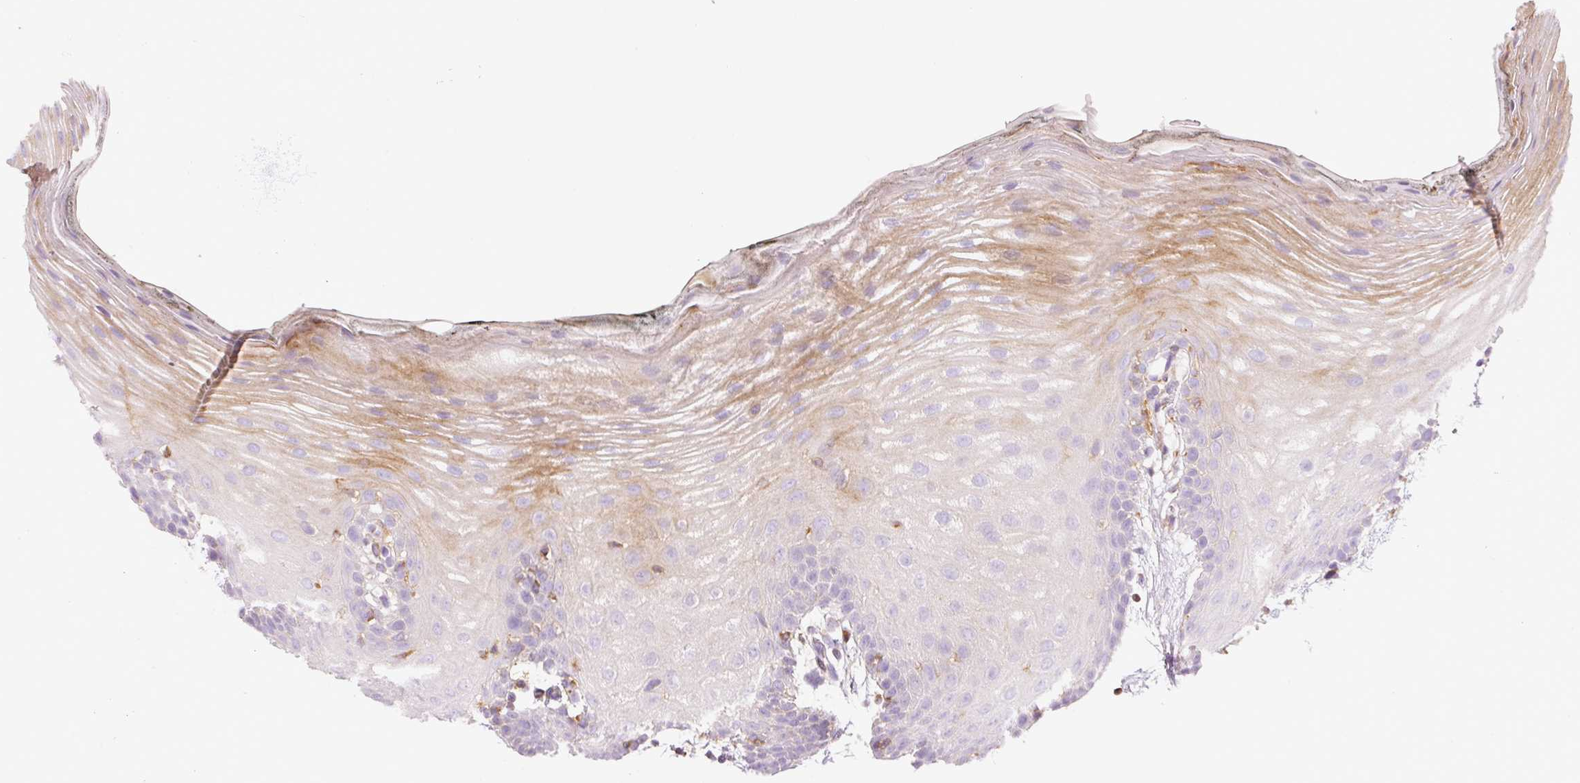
{"staining": {"intensity": "moderate", "quantity": "<25%", "location": "cytoplasmic/membranous"}, "tissue": "oral mucosa", "cell_type": "Squamous epithelial cells", "image_type": "normal", "snomed": [{"axis": "morphology", "description": "Normal tissue, NOS"}, {"axis": "morphology", "description": "Squamous cell carcinoma, NOS"}, {"axis": "topography", "description": "Oral tissue"}, {"axis": "topography", "description": "Head-Neck"}], "caption": "Squamous epithelial cells display moderate cytoplasmic/membranous positivity in approximately <25% of cells in unremarkable oral mucosa. (brown staining indicates protein expression, while blue staining denotes nuclei).", "gene": "DOK6", "patient": {"sex": "female", "age": 81}}